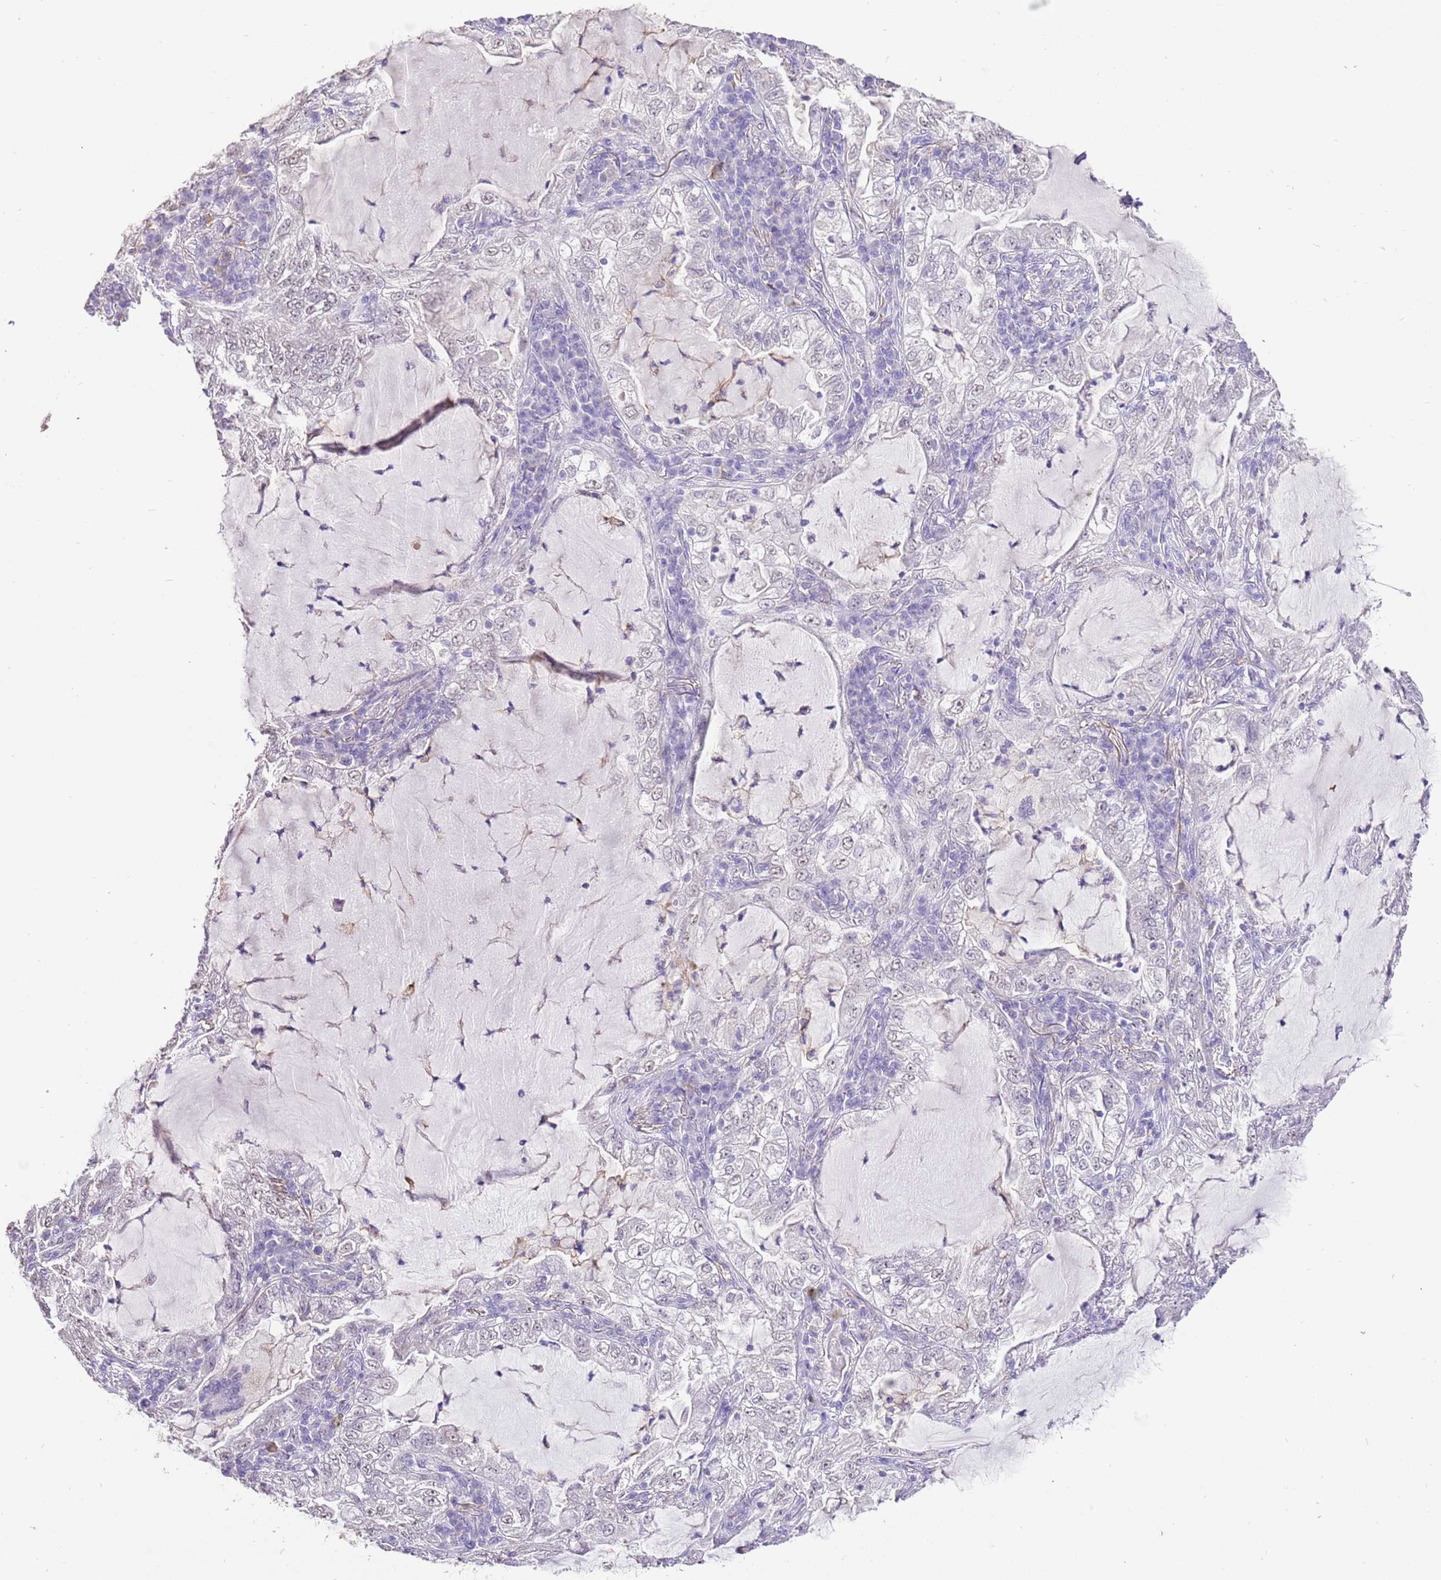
{"staining": {"intensity": "weak", "quantity": "<25%", "location": "nuclear"}, "tissue": "lung cancer", "cell_type": "Tumor cells", "image_type": "cancer", "snomed": [{"axis": "morphology", "description": "Adenocarcinoma, NOS"}, {"axis": "topography", "description": "Lung"}], "caption": "IHC histopathology image of neoplastic tissue: lung adenocarcinoma stained with DAB (3,3'-diaminobenzidine) displays no significant protein positivity in tumor cells.", "gene": "IZUMO4", "patient": {"sex": "female", "age": 73}}